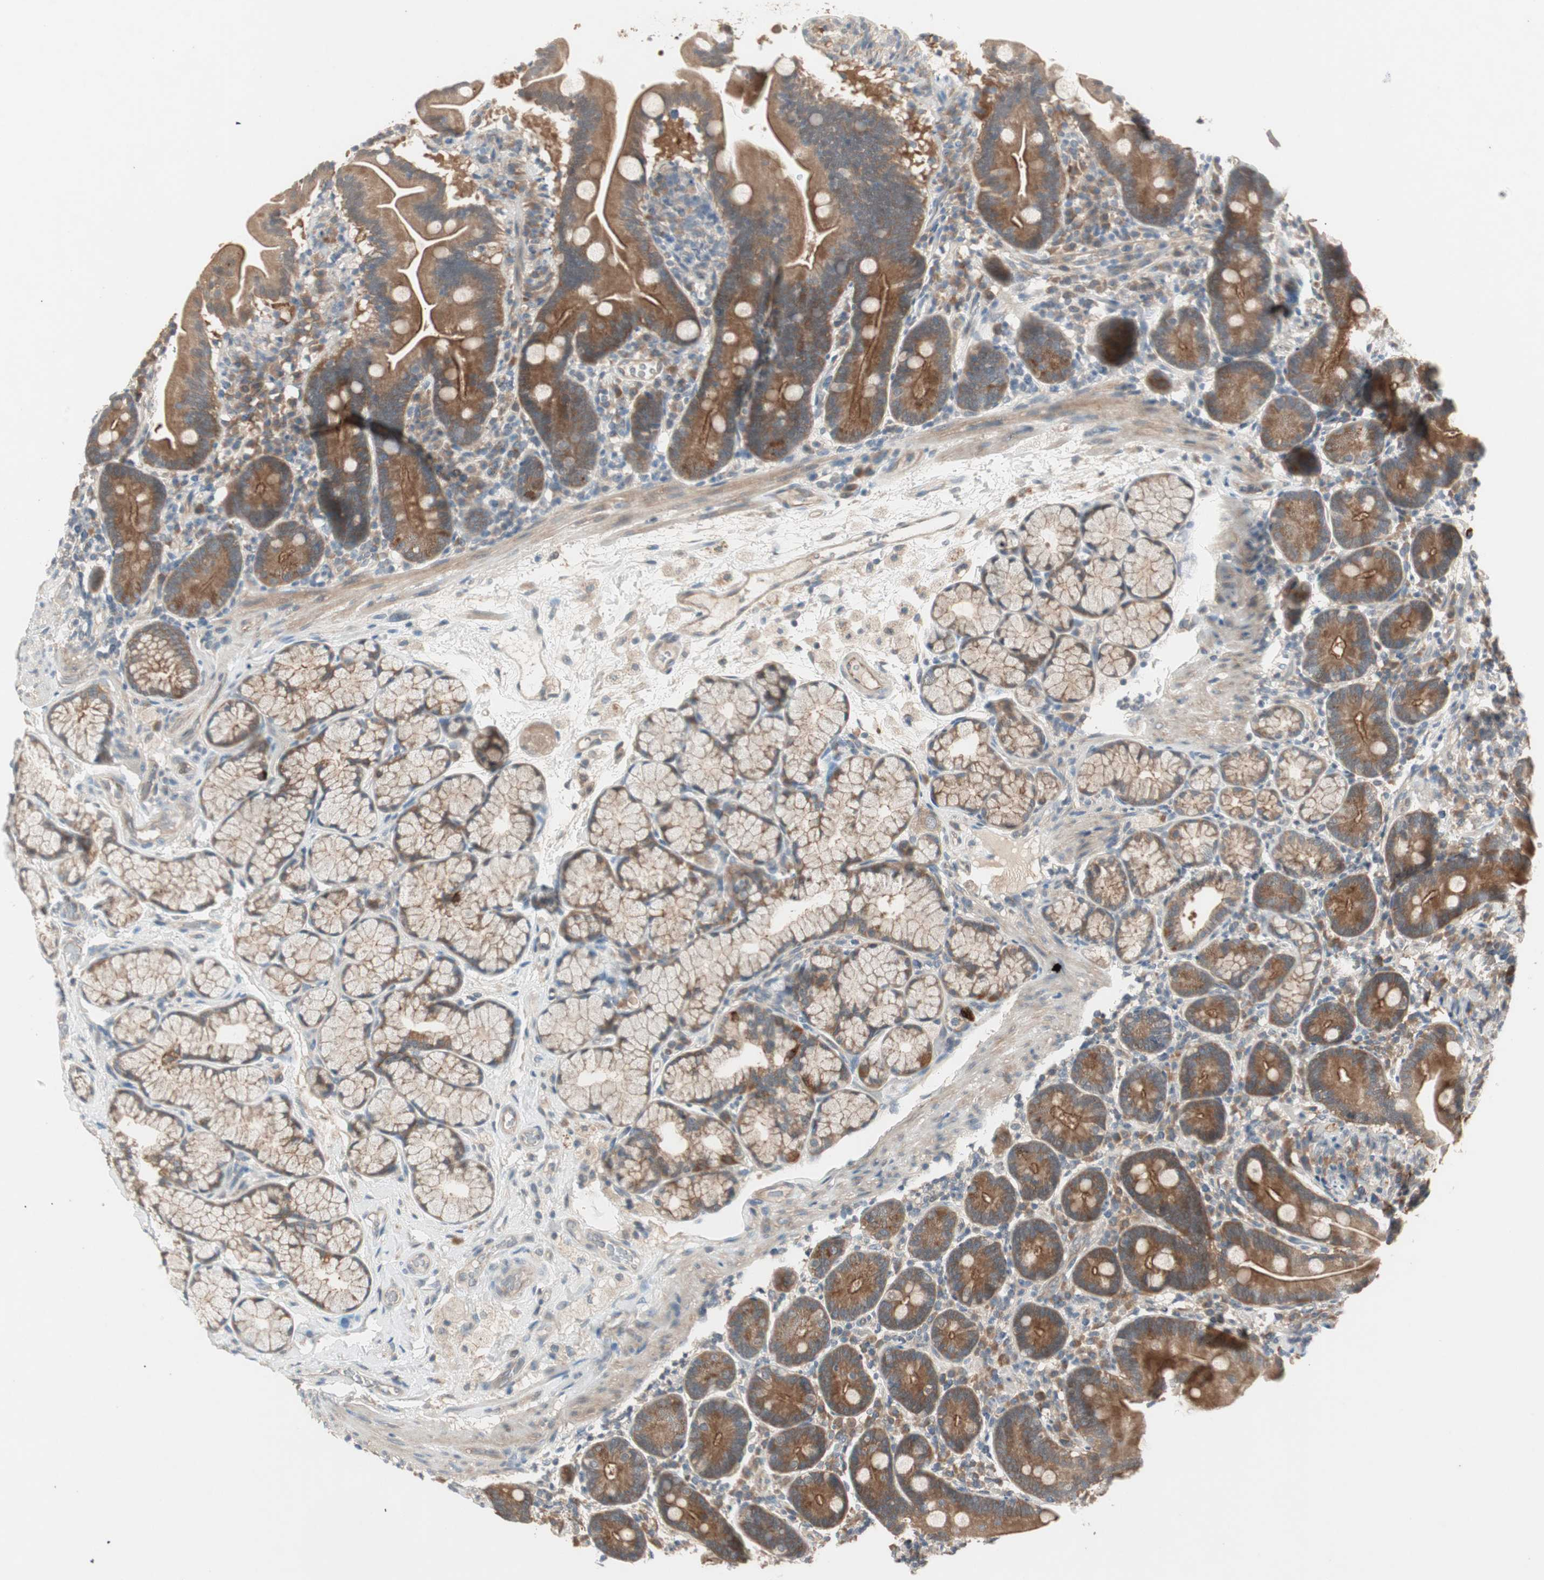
{"staining": {"intensity": "moderate", "quantity": ">75%", "location": "cytoplasmic/membranous"}, "tissue": "duodenum", "cell_type": "Glandular cells", "image_type": "normal", "snomed": [{"axis": "morphology", "description": "Normal tissue, NOS"}, {"axis": "topography", "description": "Duodenum"}], "caption": "Immunohistochemical staining of benign duodenum shows moderate cytoplasmic/membranous protein positivity in about >75% of glandular cells.", "gene": "NCLN", "patient": {"sex": "male", "age": 54}}